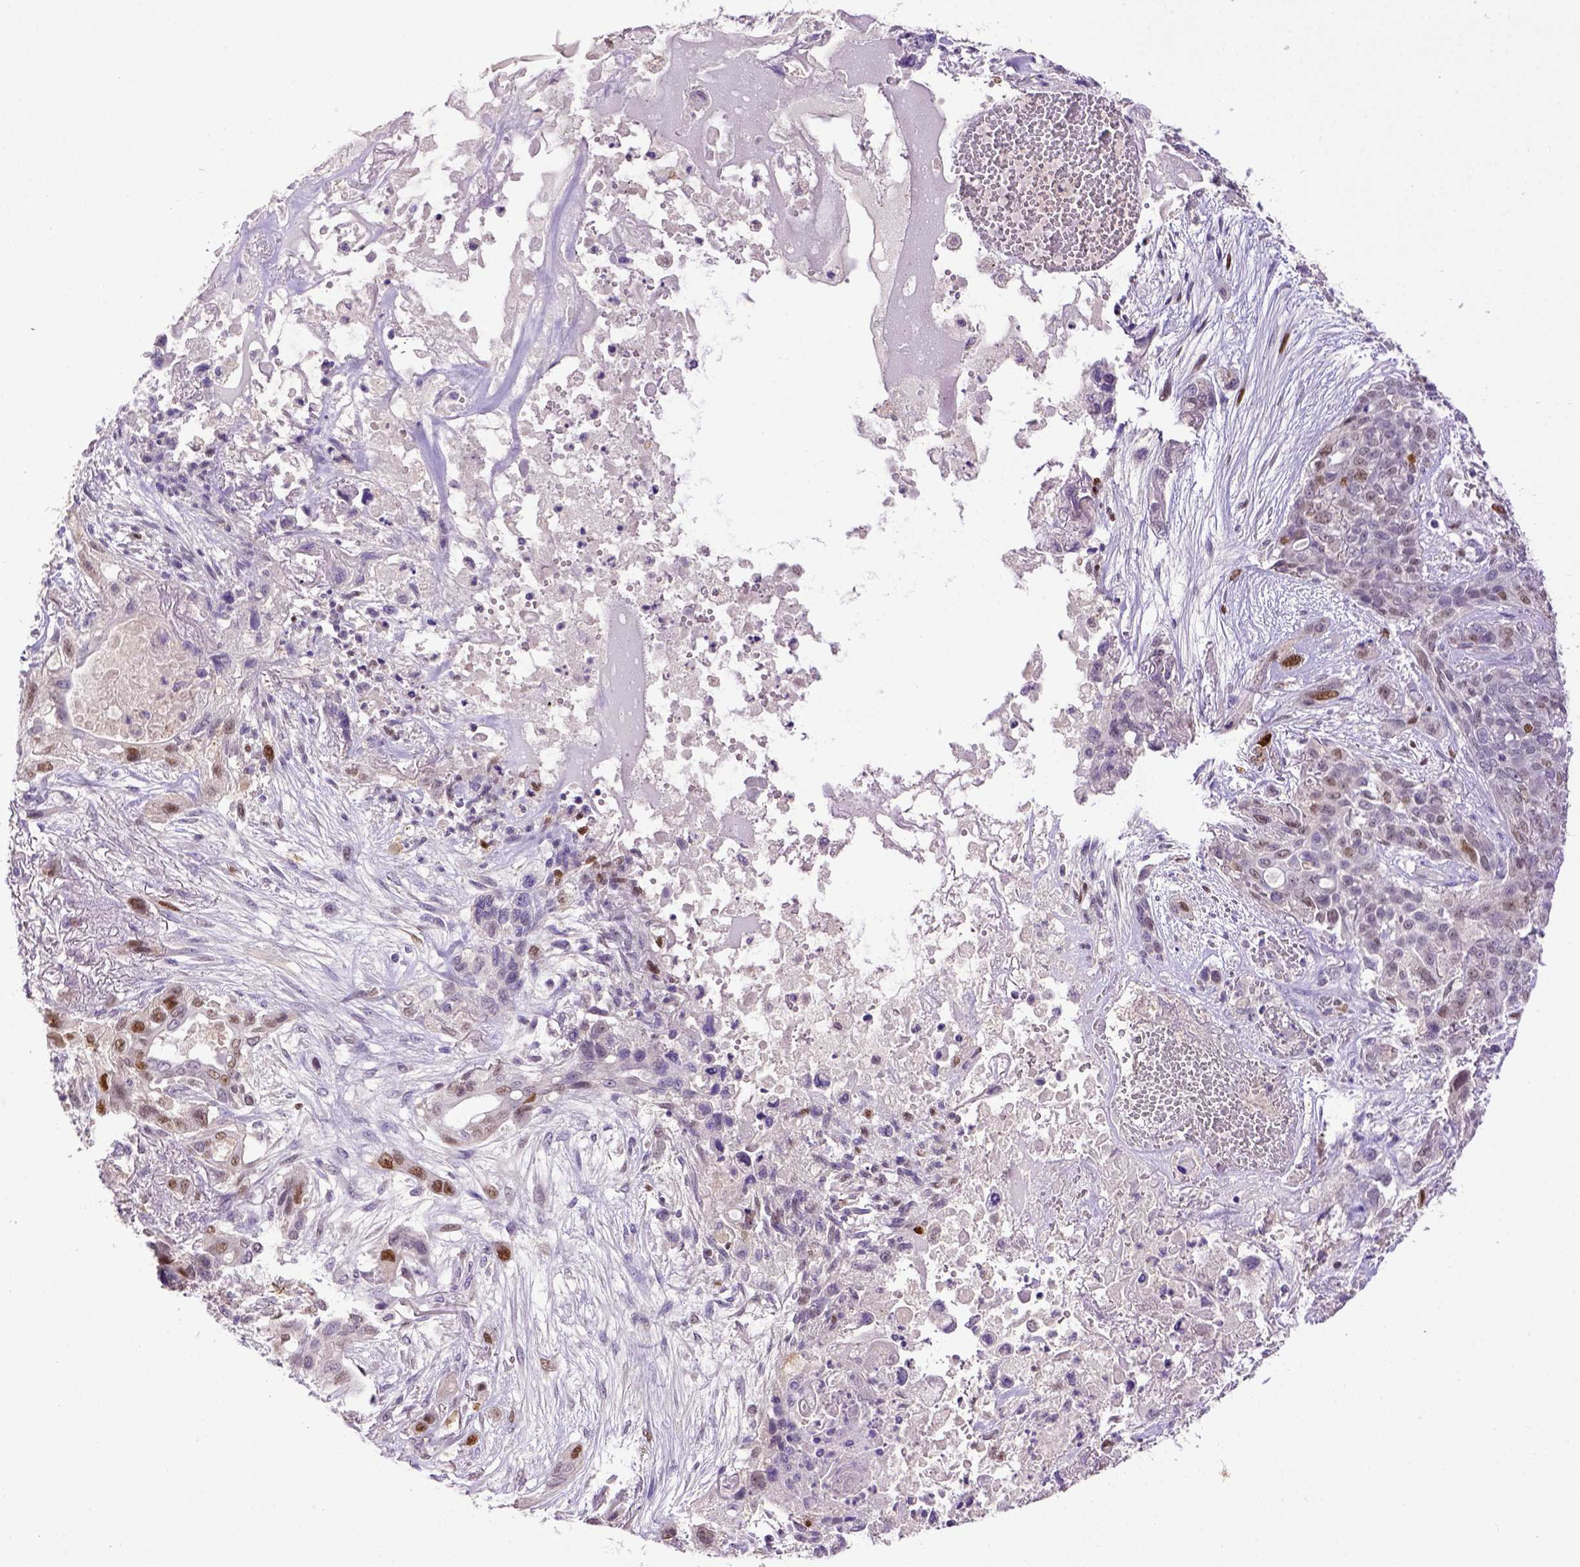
{"staining": {"intensity": "moderate", "quantity": "25%-75%", "location": "nuclear"}, "tissue": "lung cancer", "cell_type": "Tumor cells", "image_type": "cancer", "snomed": [{"axis": "morphology", "description": "Squamous cell carcinoma, NOS"}, {"axis": "topography", "description": "Lung"}], "caption": "Brown immunohistochemical staining in human squamous cell carcinoma (lung) demonstrates moderate nuclear expression in approximately 25%-75% of tumor cells.", "gene": "CDKN1A", "patient": {"sex": "female", "age": 70}}